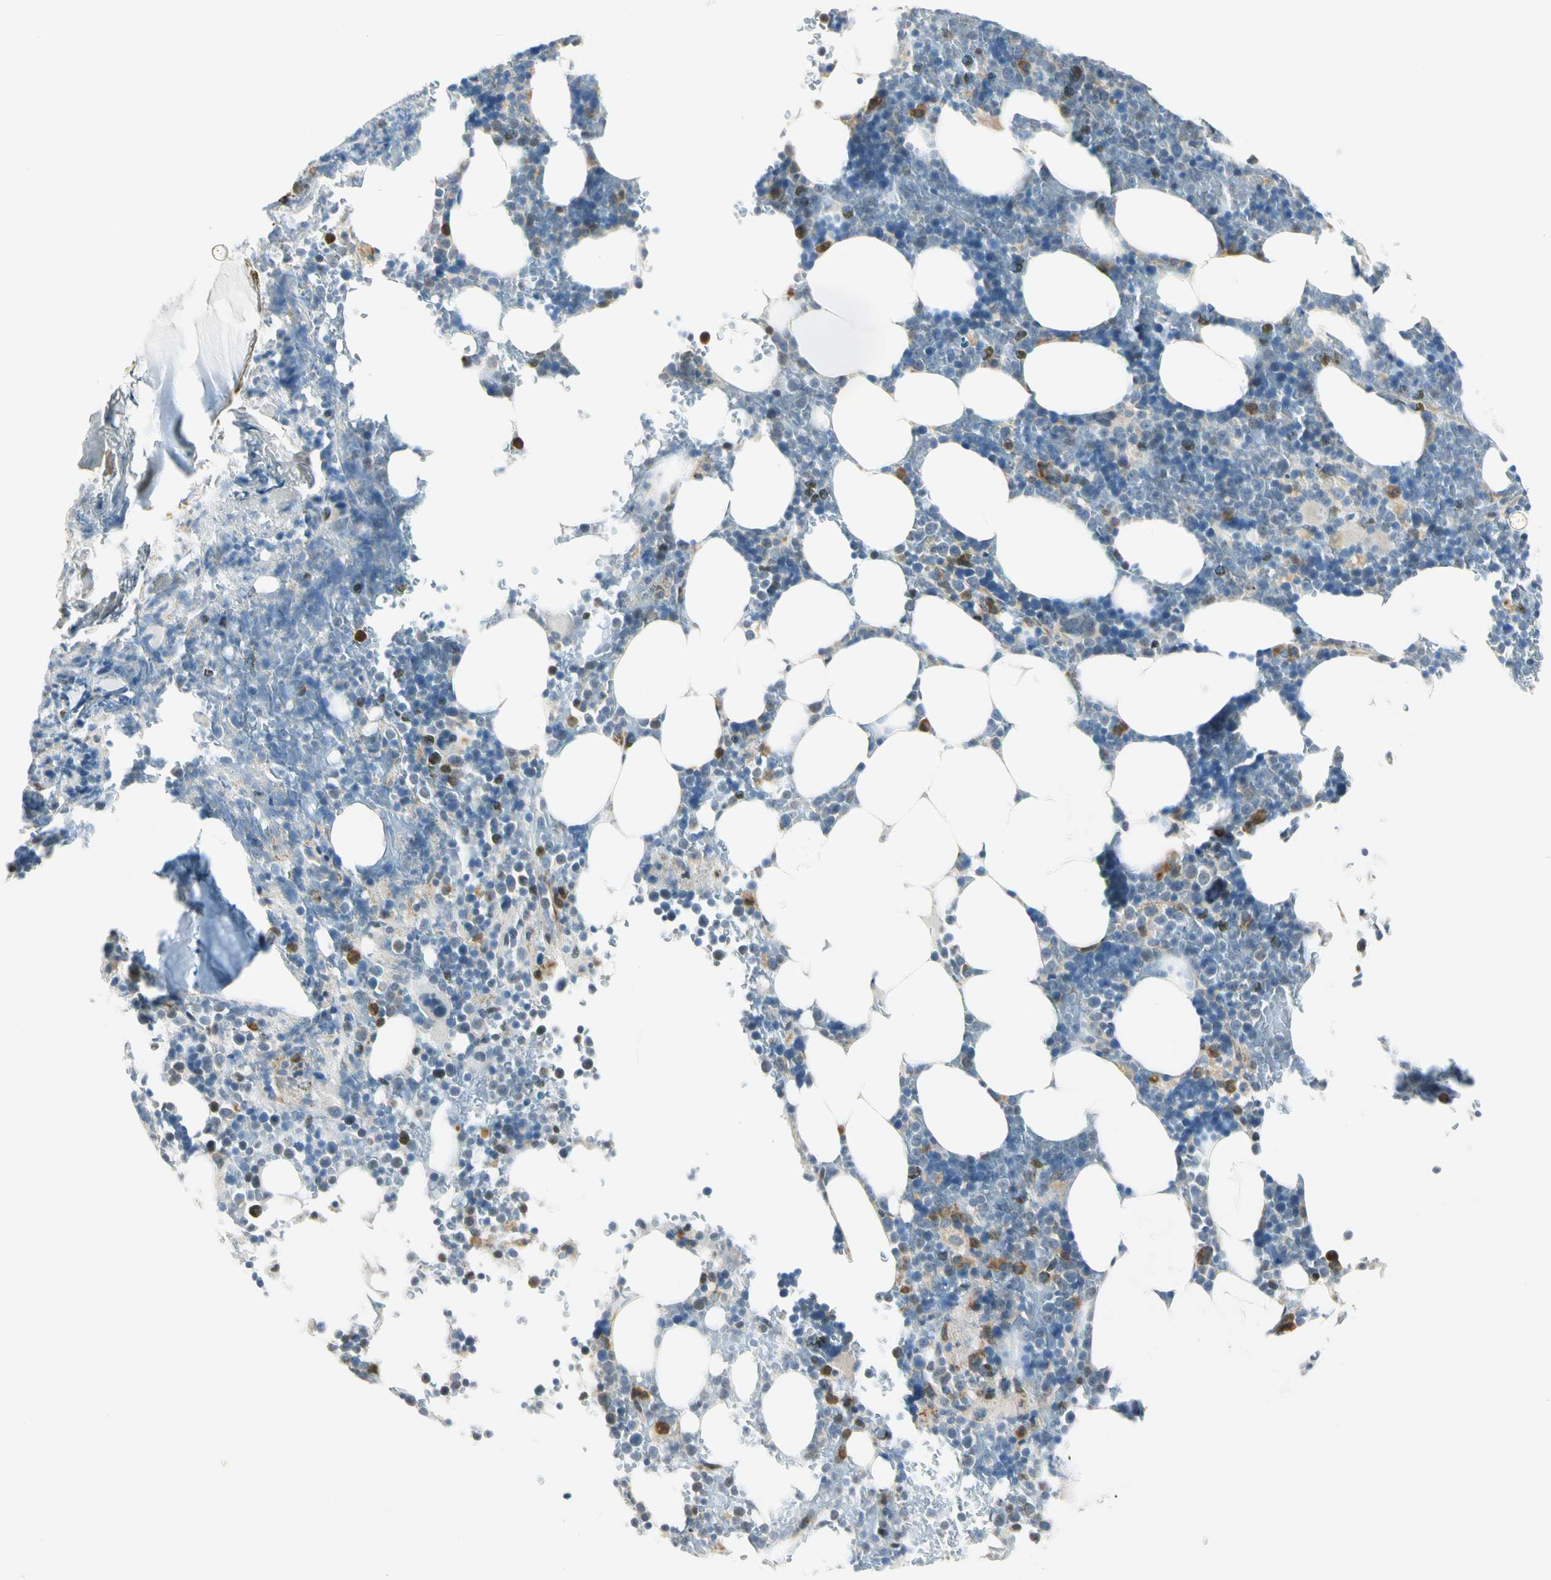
{"staining": {"intensity": "moderate", "quantity": "<25%", "location": "cytoplasmic/membranous"}, "tissue": "bone marrow", "cell_type": "Hematopoietic cells", "image_type": "normal", "snomed": [{"axis": "morphology", "description": "Normal tissue, NOS"}, {"axis": "topography", "description": "Bone marrow"}], "caption": "This image reveals IHC staining of unremarkable bone marrow, with low moderate cytoplasmic/membranous positivity in about <25% of hematopoietic cells.", "gene": "NPDC1", "patient": {"sex": "female", "age": 73}}